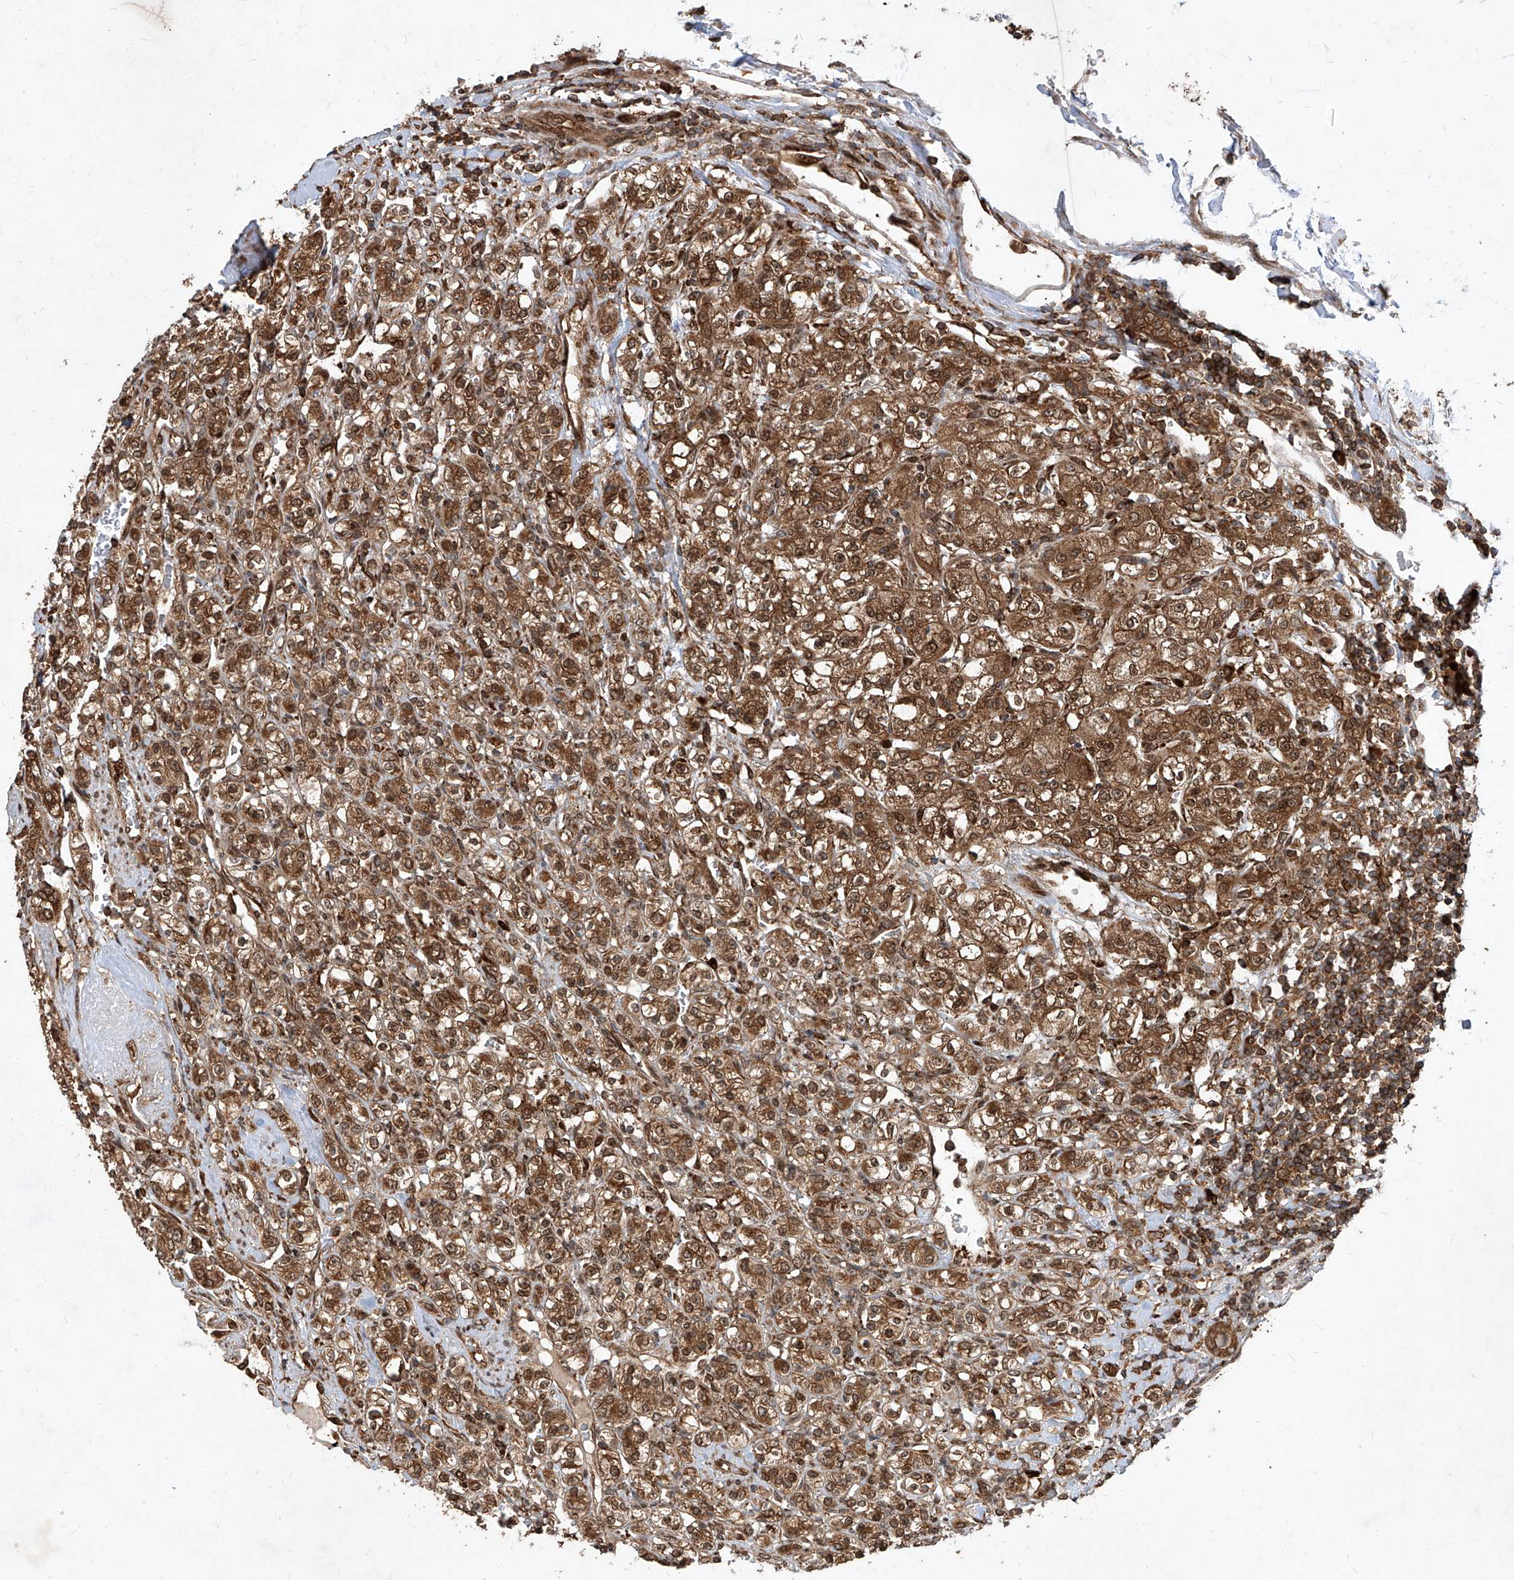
{"staining": {"intensity": "moderate", "quantity": ">75%", "location": "cytoplasmic/membranous,nuclear"}, "tissue": "renal cancer", "cell_type": "Tumor cells", "image_type": "cancer", "snomed": [{"axis": "morphology", "description": "Adenocarcinoma, NOS"}, {"axis": "topography", "description": "Kidney"}], "caption": "Immunohistochemistry of human adenocarcinoma (renal) demonstrates medium levels of moderate cytoplasmic/membranous and nuclear positivity in about >75% of tumor cells.", "gene": "MAGED2", "patient": {"sex": "male", "age": 77}}